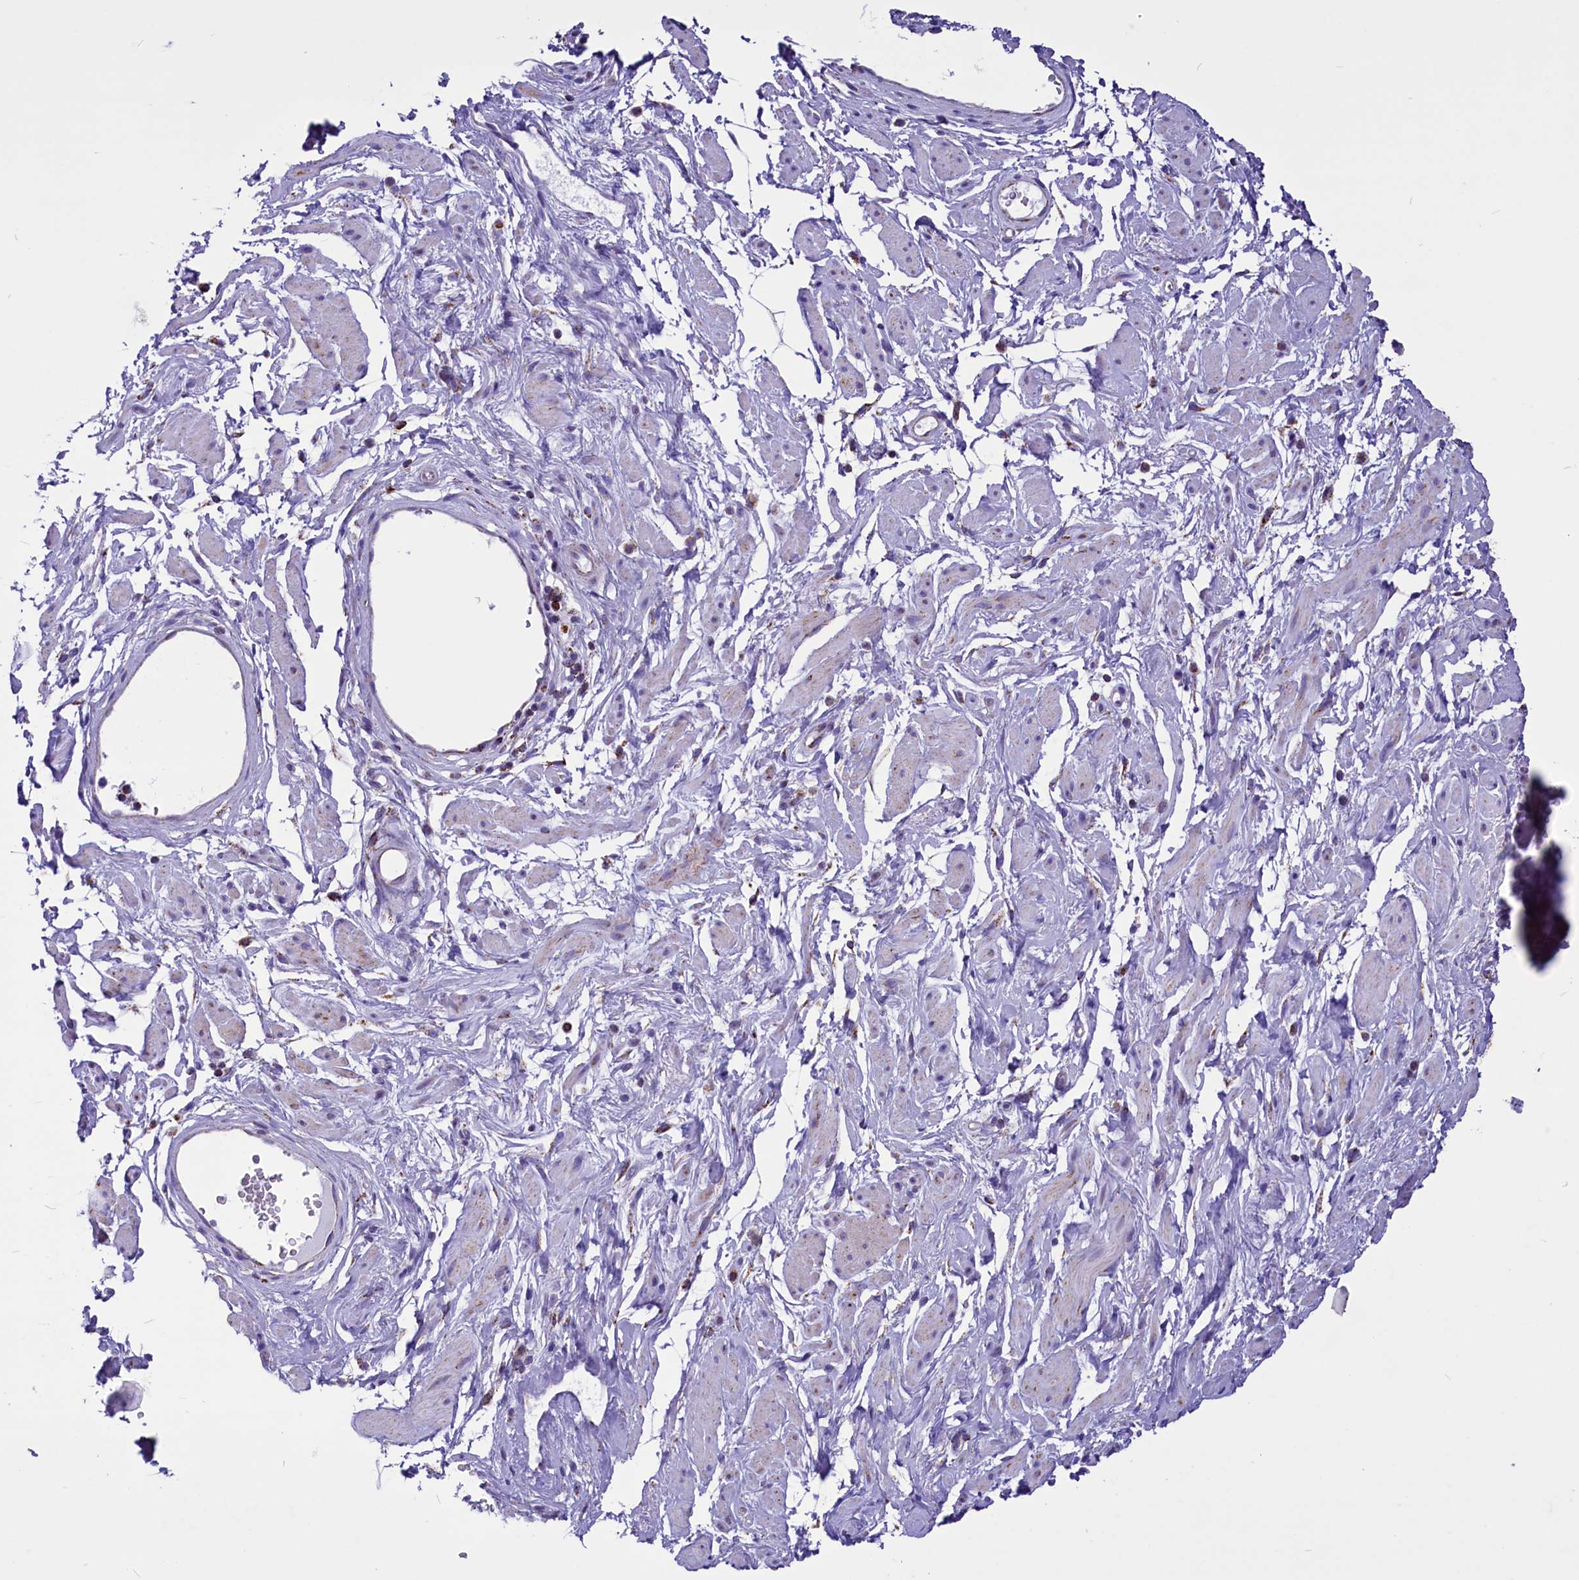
{"staining": {"intensity": "negative", "quantity": "none", "location": "none"}, "tissue": "adipose tissue", "cell_type": "Adipocytes", "image_type": "normal", "snomed": [{"axis": "morphology", "description": "Normal tissue, NOS"}, {"axis": "morphology", "description": "Adenocarcinoma, NOS"}, {"axis": "topography", "description": "Rectum"}, {"axis": "topography", "description": "Vagina"}, {"axis": "topography", "description": "Peripheral nerve tissue"}], "caption": "IHC histopathology image of unremarkable adipose tissue stained for a protein (brown), which shows no positivity in adipocytes.", "gene": "ICA1L", "patient": {"sex": "female", "age": 71}}